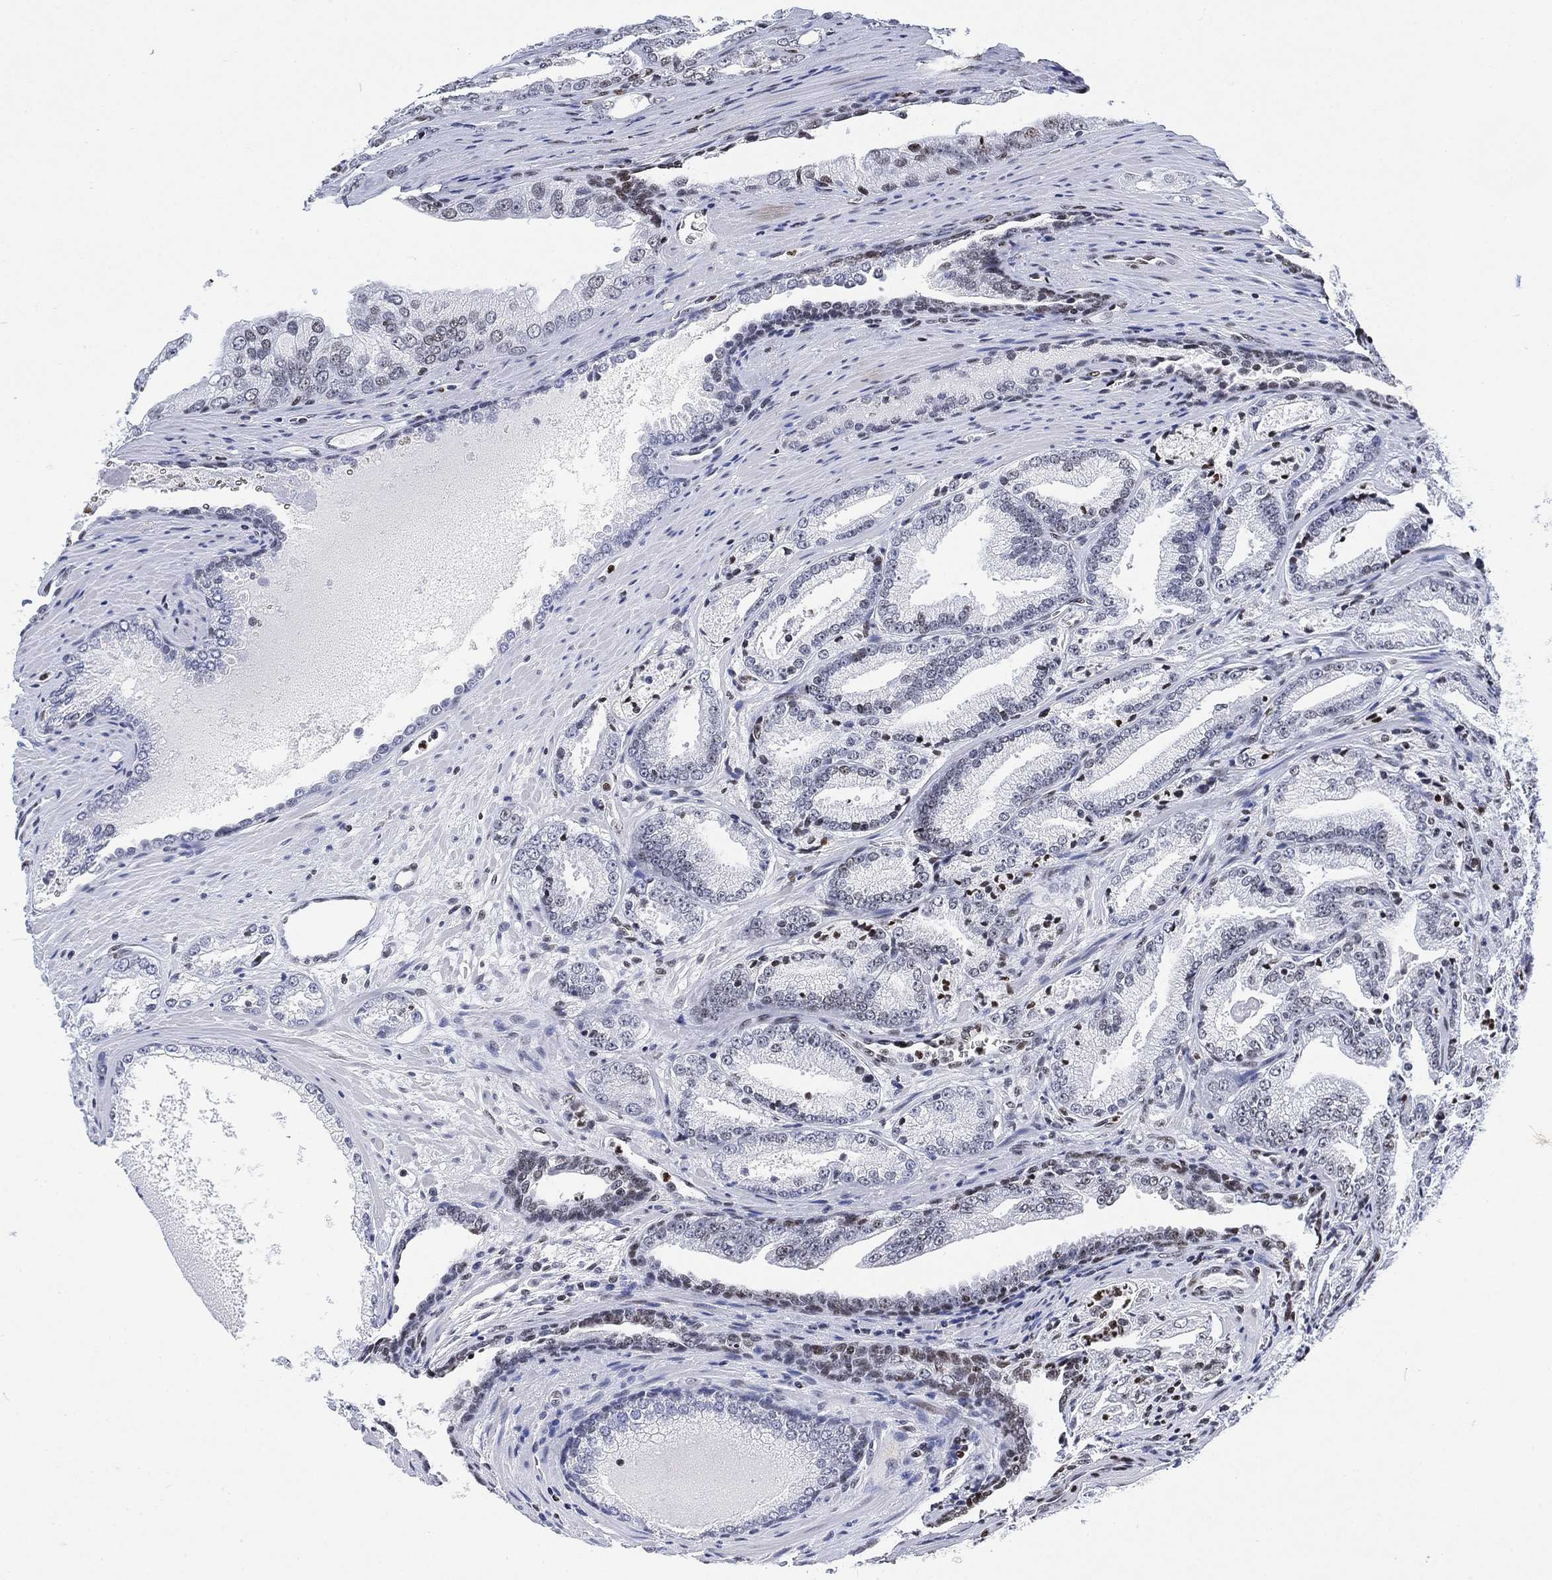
{"staining": {"intensity": "negative", "quantity": "none", "location": "none"}, "tissue": "prostate cancer", "cell_type": "Tumor cells", "image_type": "cancer", "snomed": [{"axis": "morphology", "description": "Adenocarcinoma, NOS"}, {"axis": "morphology", "description": "Adenocarcinoma, High grade"}, {"axis": "topography", "description": "Prostate"}], "caption": "Photomicrograph shows no significant protein positivity in tumor cells of prostate adenocarcinoma (high-grade). Nuclei are stained in blue.", "gene": "H1-10", "patient": {"sex": "male", "age": 70}}